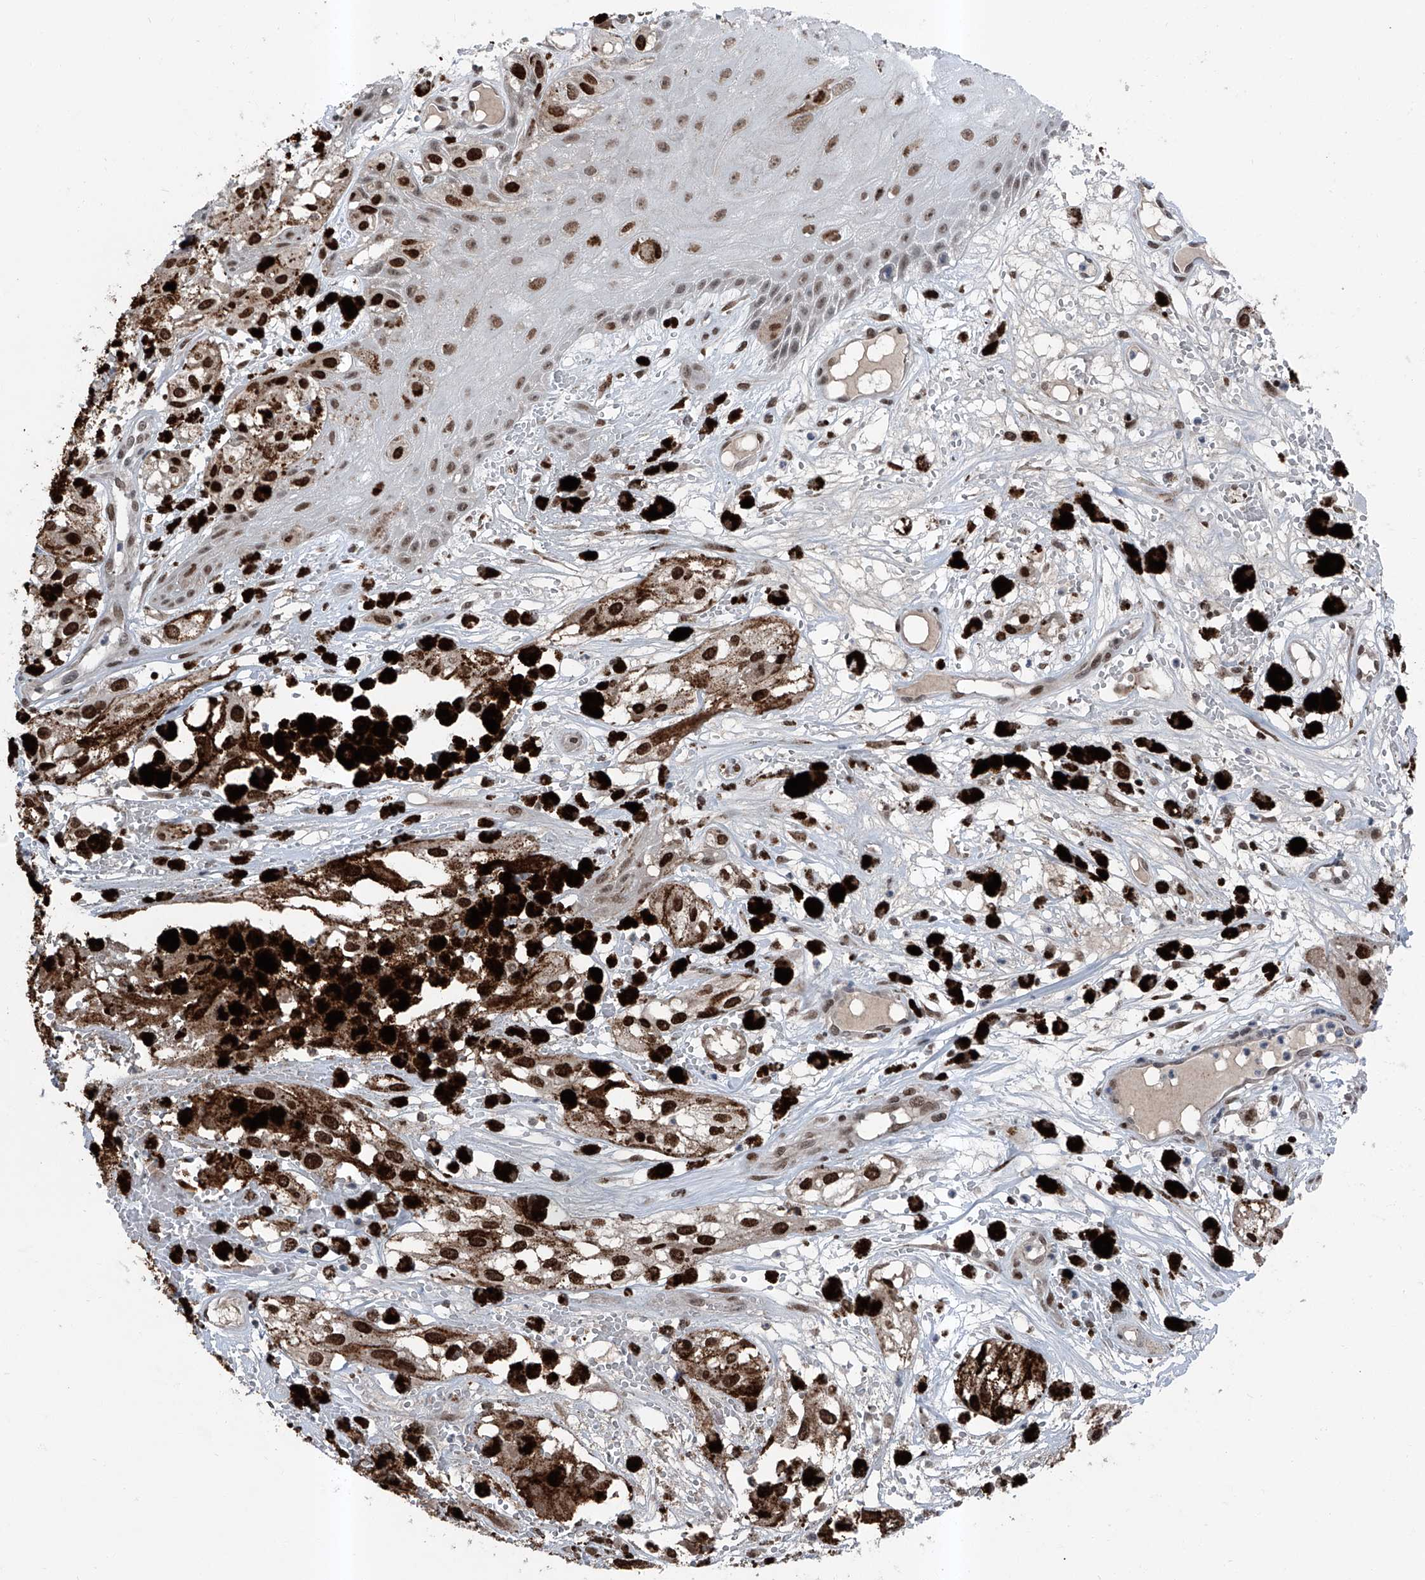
{"staining": {"intensity": "moderate", "quantity": ">75%", "location": "cytoplasmic/membranous,nuclear"}, "tissue": "melanoma", "cell_type": "Tumor cells", "image_type": "cancer", "snomed": [{"axis": "morphology", "description": "Malignant melanoma, NOS"}, {"axis": "topography", "description": "Skin"}], "caption": "An image showing moderate cytoplasmic/membranous and nuclear positivity in about >75% of tumor cells in melanoma, as visualized by brown immunohistochemical staining.", "gene": "BMI1", "patient": {"sex": "male", "age": 88}}